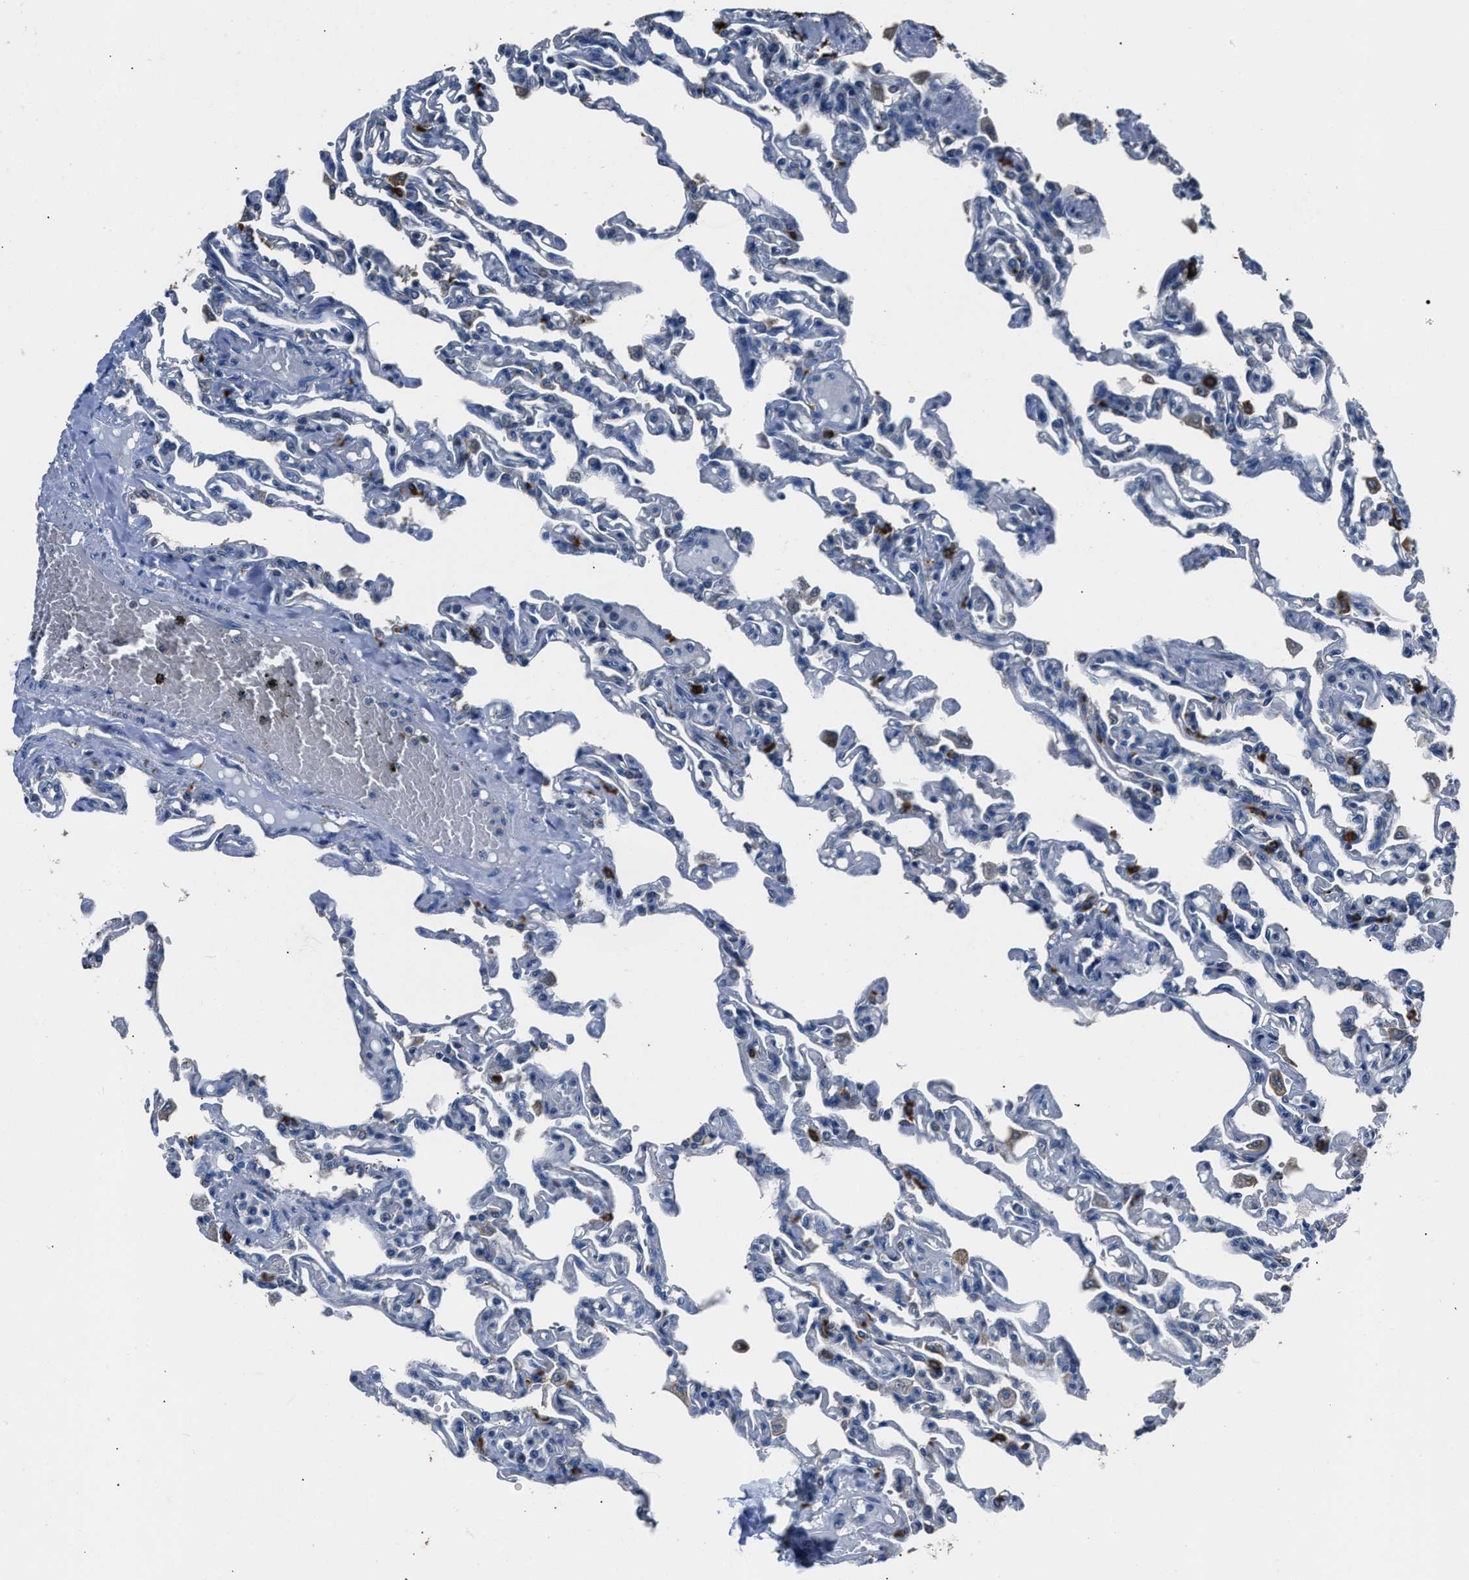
{"staining": {"intensity": "negative", "quantity": "none", "location": "none"}, "tissue": "lung", "cell_type": "Alveolar cells", "image_type": "normal", "snomed": [{"axis": "morphology", "description": "Normal tissue, NOS"}, {"axis": "topography", "description": "Lung"}], "caption": "Human lung stained for a protein using immunohistochemistry exhibits no positivity in alveolar cells.", "gene": "NSUN5", "patient": {"sex": "male", "age": 21}}